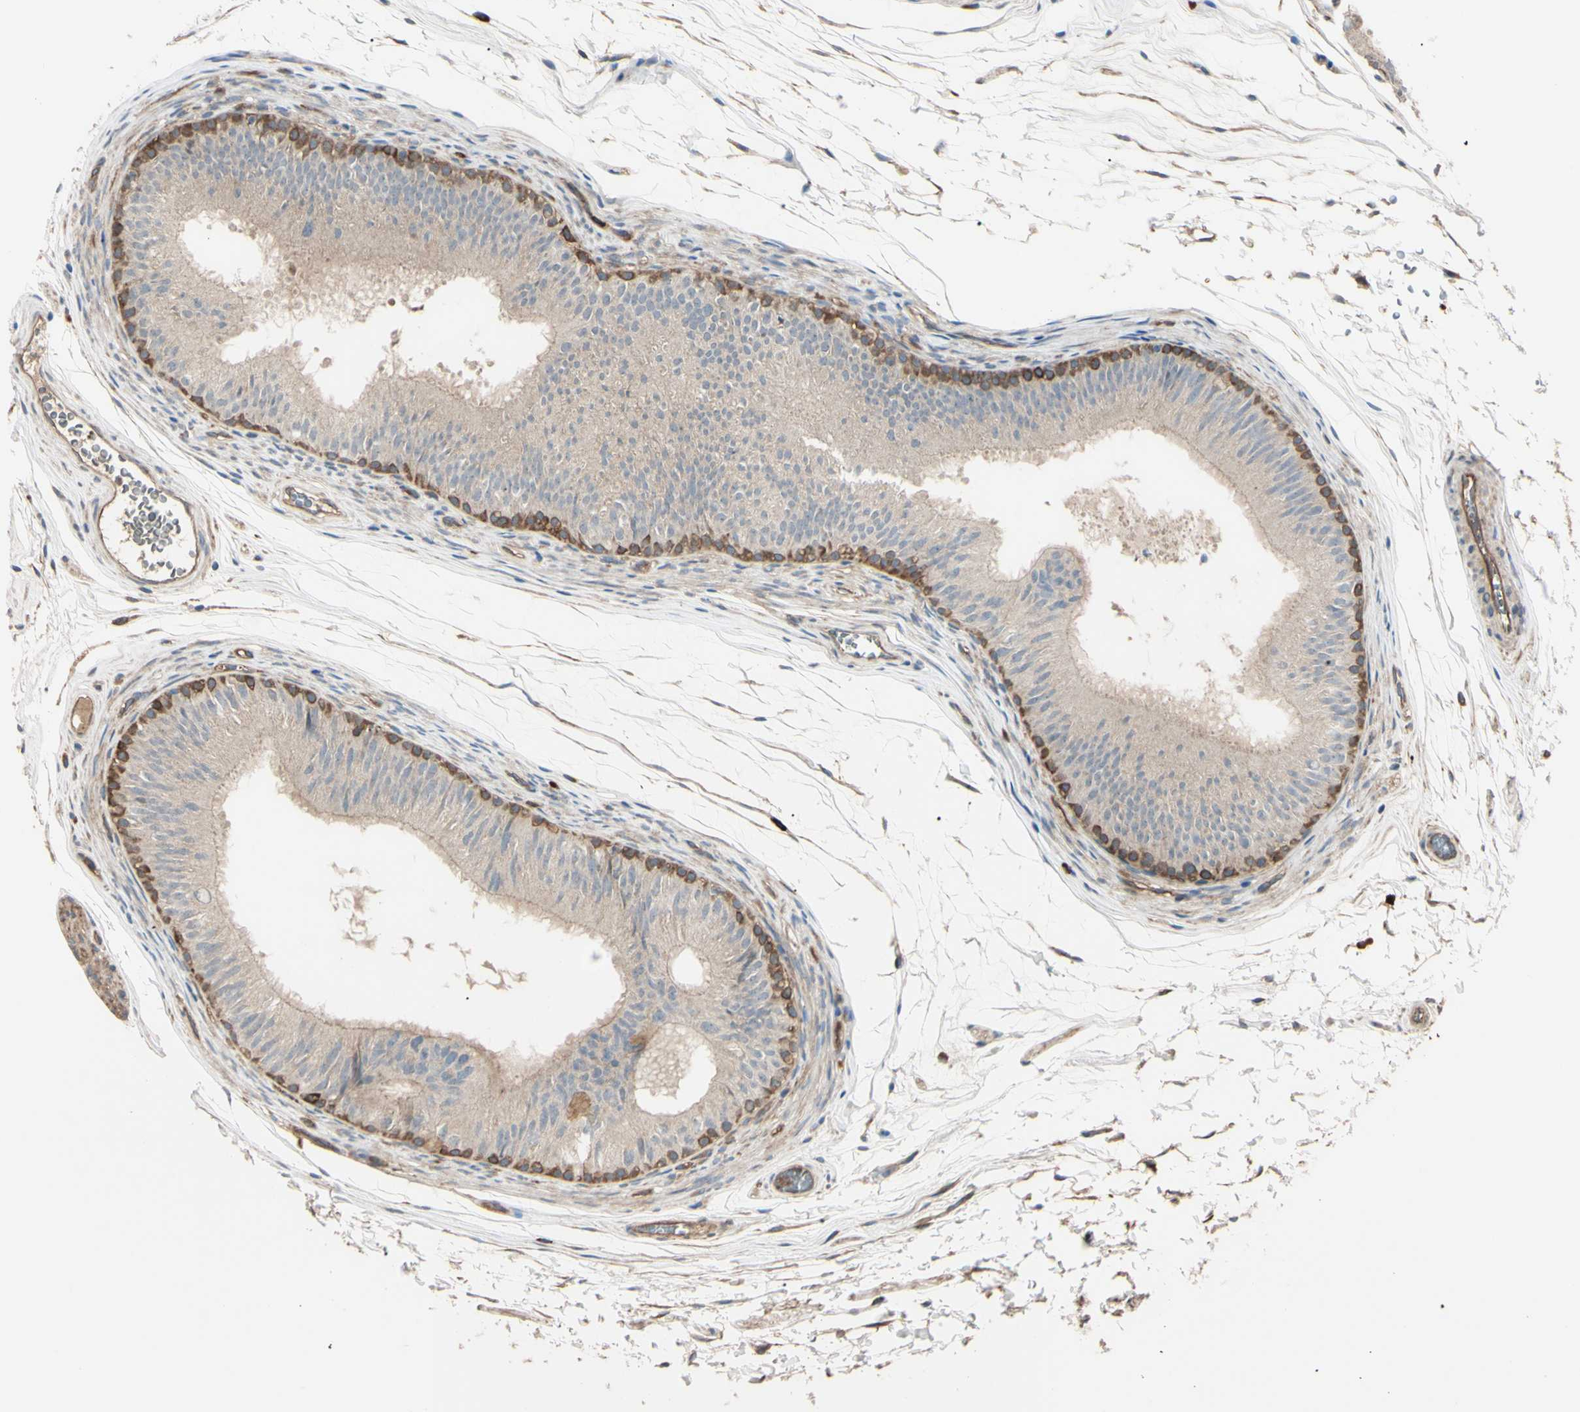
{"staining": {"intensity": "moderate", "quantity": "25%-75%", "location": "cytoplasmic/membranous"}, "tissue": "epididymis", "cell_type": "Glandular cells", "image_type": "normal", "snomed": [{"axis": "morphology", "description": "Normal tissue, NOS"}, {"axis": "topography", "description": "Epididymis"}], "caption": "An image showing moderate cytoplasmic/membranous staining in approximately 25%-75% of glandular cells in normal epididymis, as visualized by brown immunohistochemical staining.", "gene": "PTPN12", "patient": {"sex": "male", "age": 36}}